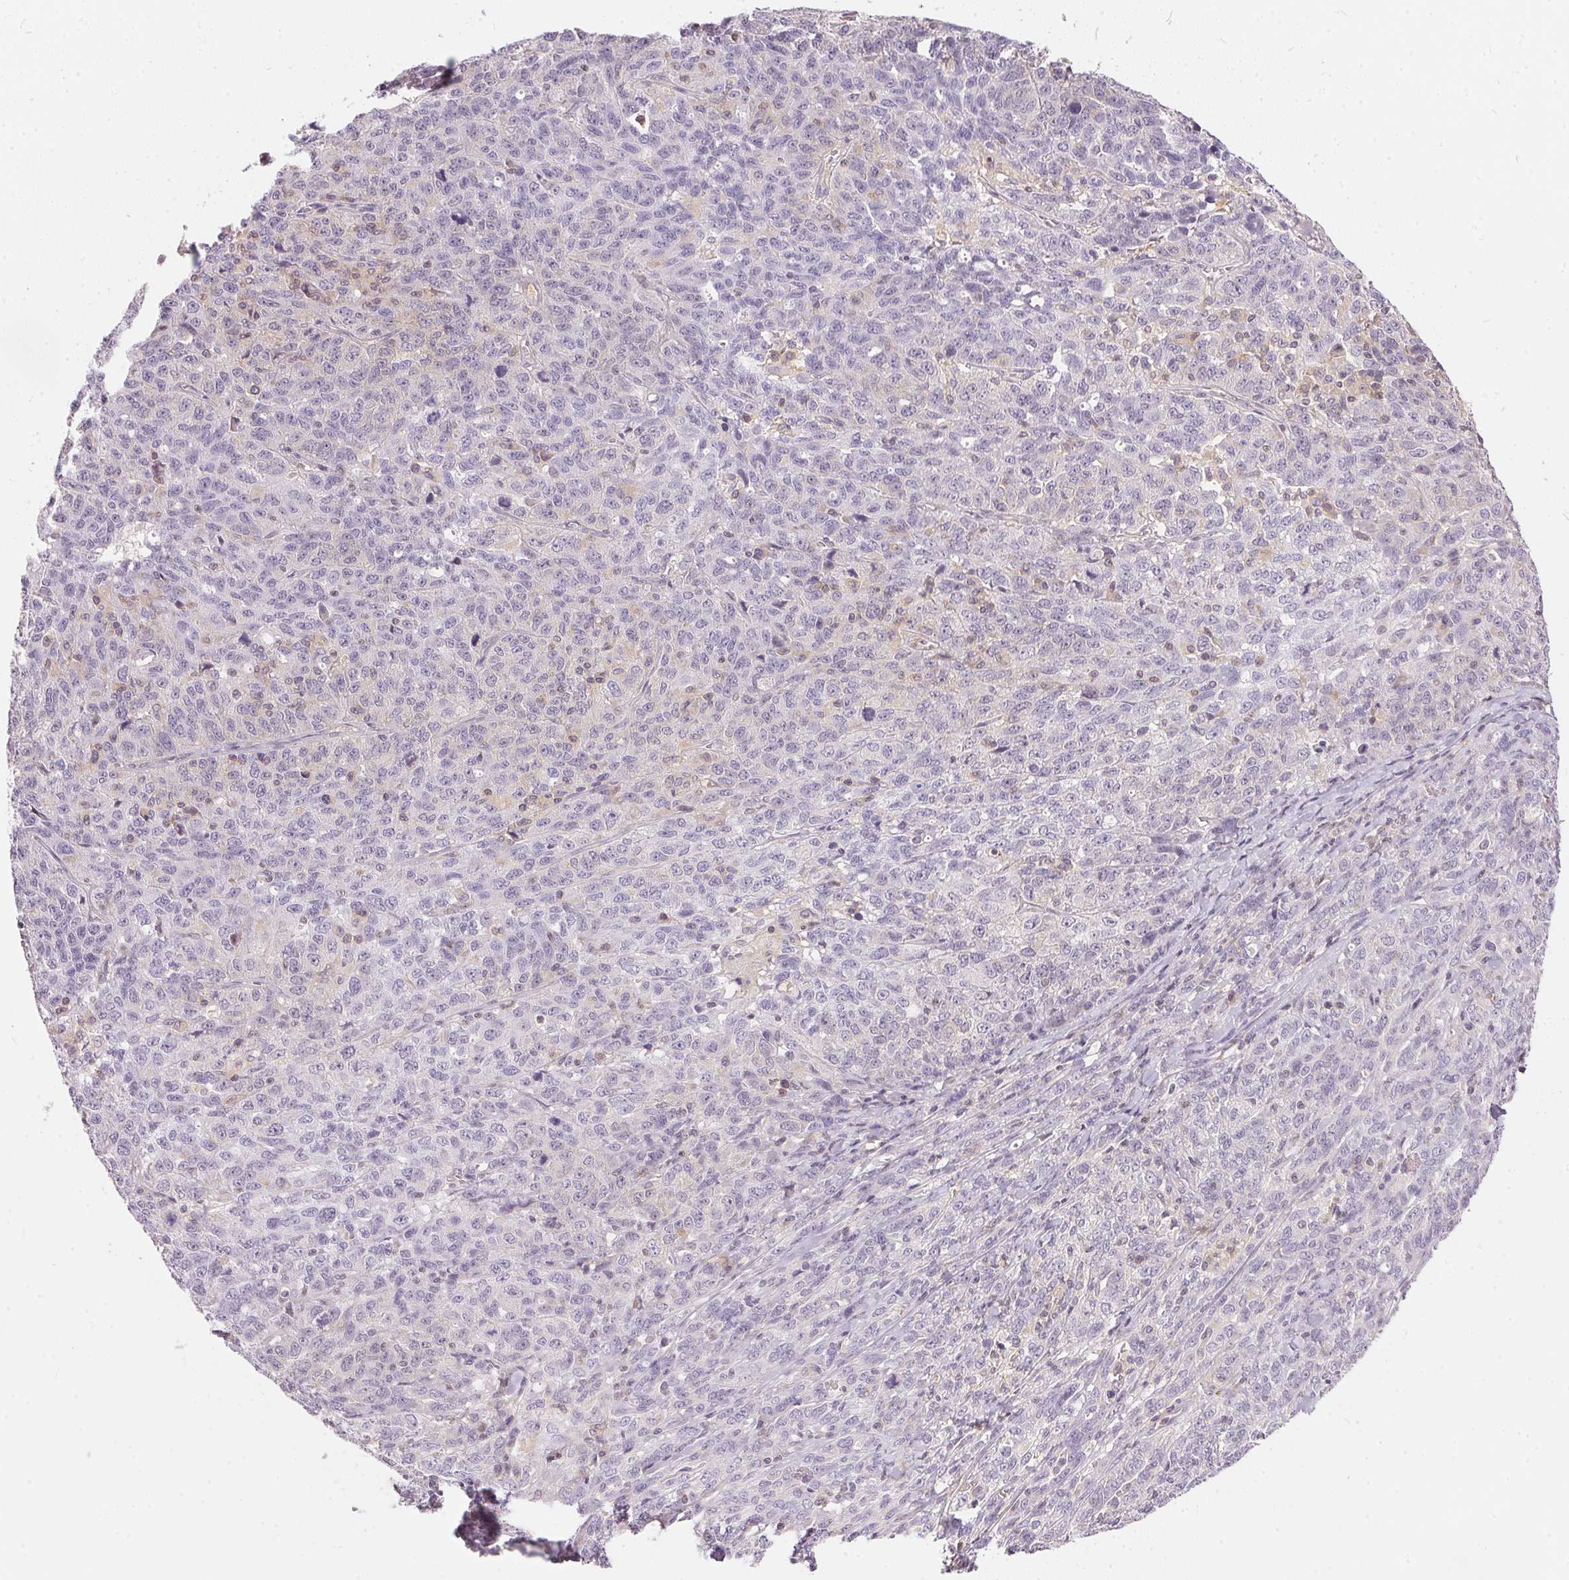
{"staining": {"intensity": "negative", "quantity": "none", "location": "none"}, "tissue": "ovarian cancer", "cell_type": "Tumor cells", "image_type": "cancer", "snomed": [{"axis": "morphology", "description": "Cystadenocarcinoma, serous, NOS"}, {"axis": "topography", "description": "Ovary"}], "caption": "IHC micrograph of neoplastic tissue: human ovarian serous cystadenocarcinoma stained with DAB exhibits no significant protein staining in tumor cells. (Immunohistochemistry (ihc), brightfield microscopy, high magnification).", "gene": "BLMH", "patient": {"sex": "female", "age": 71}}